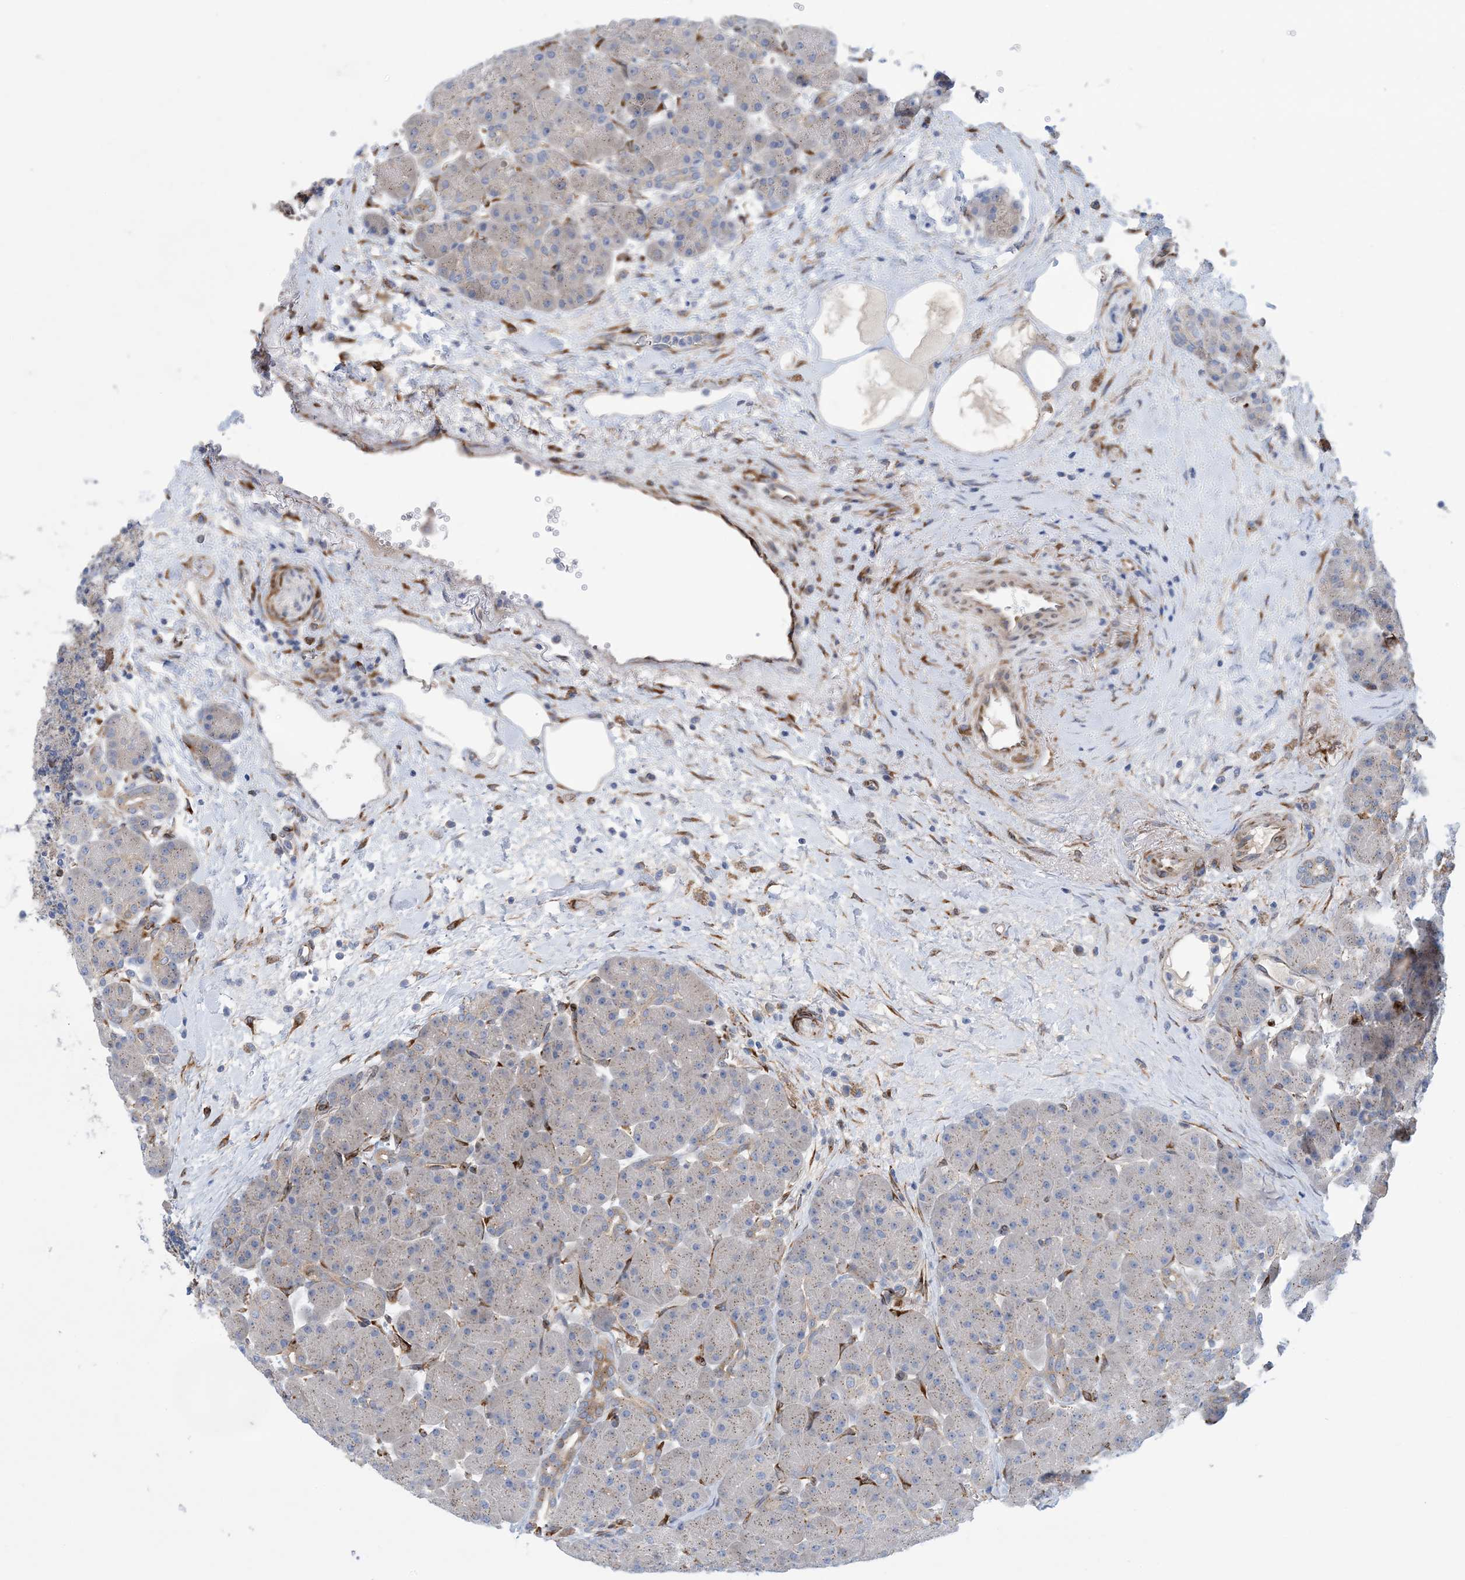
{"staining": {"intensity": "moderate", "quantity": "<25%", "location": "cytoplasmic/membranous"}, "tissue": "pancreas", "cell_type": "Exocrine glandular cells", "image_type": "normal", "snomed": [{"axis": "morphology", "description": "Normal tissue, NOS"}, {"axis": "topography", "description": "Pancreas"}], "caption": "Exocrine glandular cells exhibit moderate cytoplasmic/membranous staining in about <25% of cells in benign pancreas. Nuclei are stained in blue.", "gene": "RBMS3", "patient": {"sex": "male", "age": 66}}